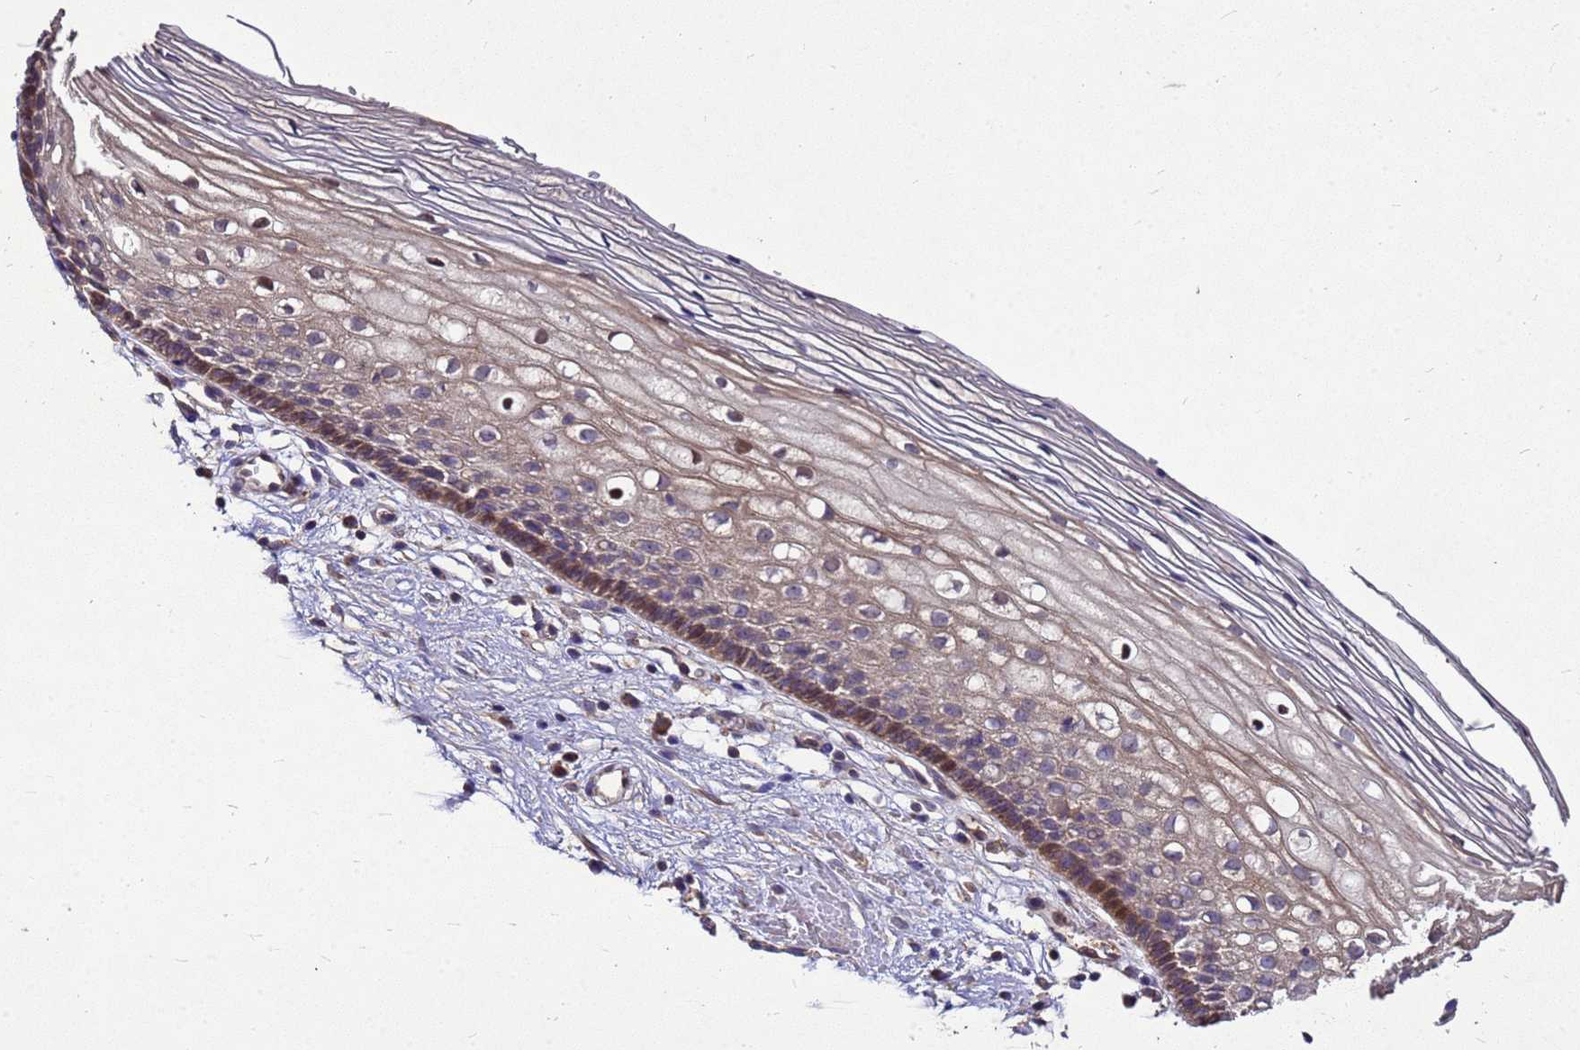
{"staining": {"intensity": "negative", "quantity": "none", "location": "none"}, "tissue": "cervix", "cell_type": "Glandular cells", "image_type": "normal", "snomed": [{"axis": "morphology", "description": "Normal tissue, NOS"}, {"axis": "topography", "description": "Cervix"}], "caption": "Micrograph shows no protein expression in glandular cells of unremarkable cervix.", "gene": "RSPRY1", "patient": {"sex": "female", "age": 27}}